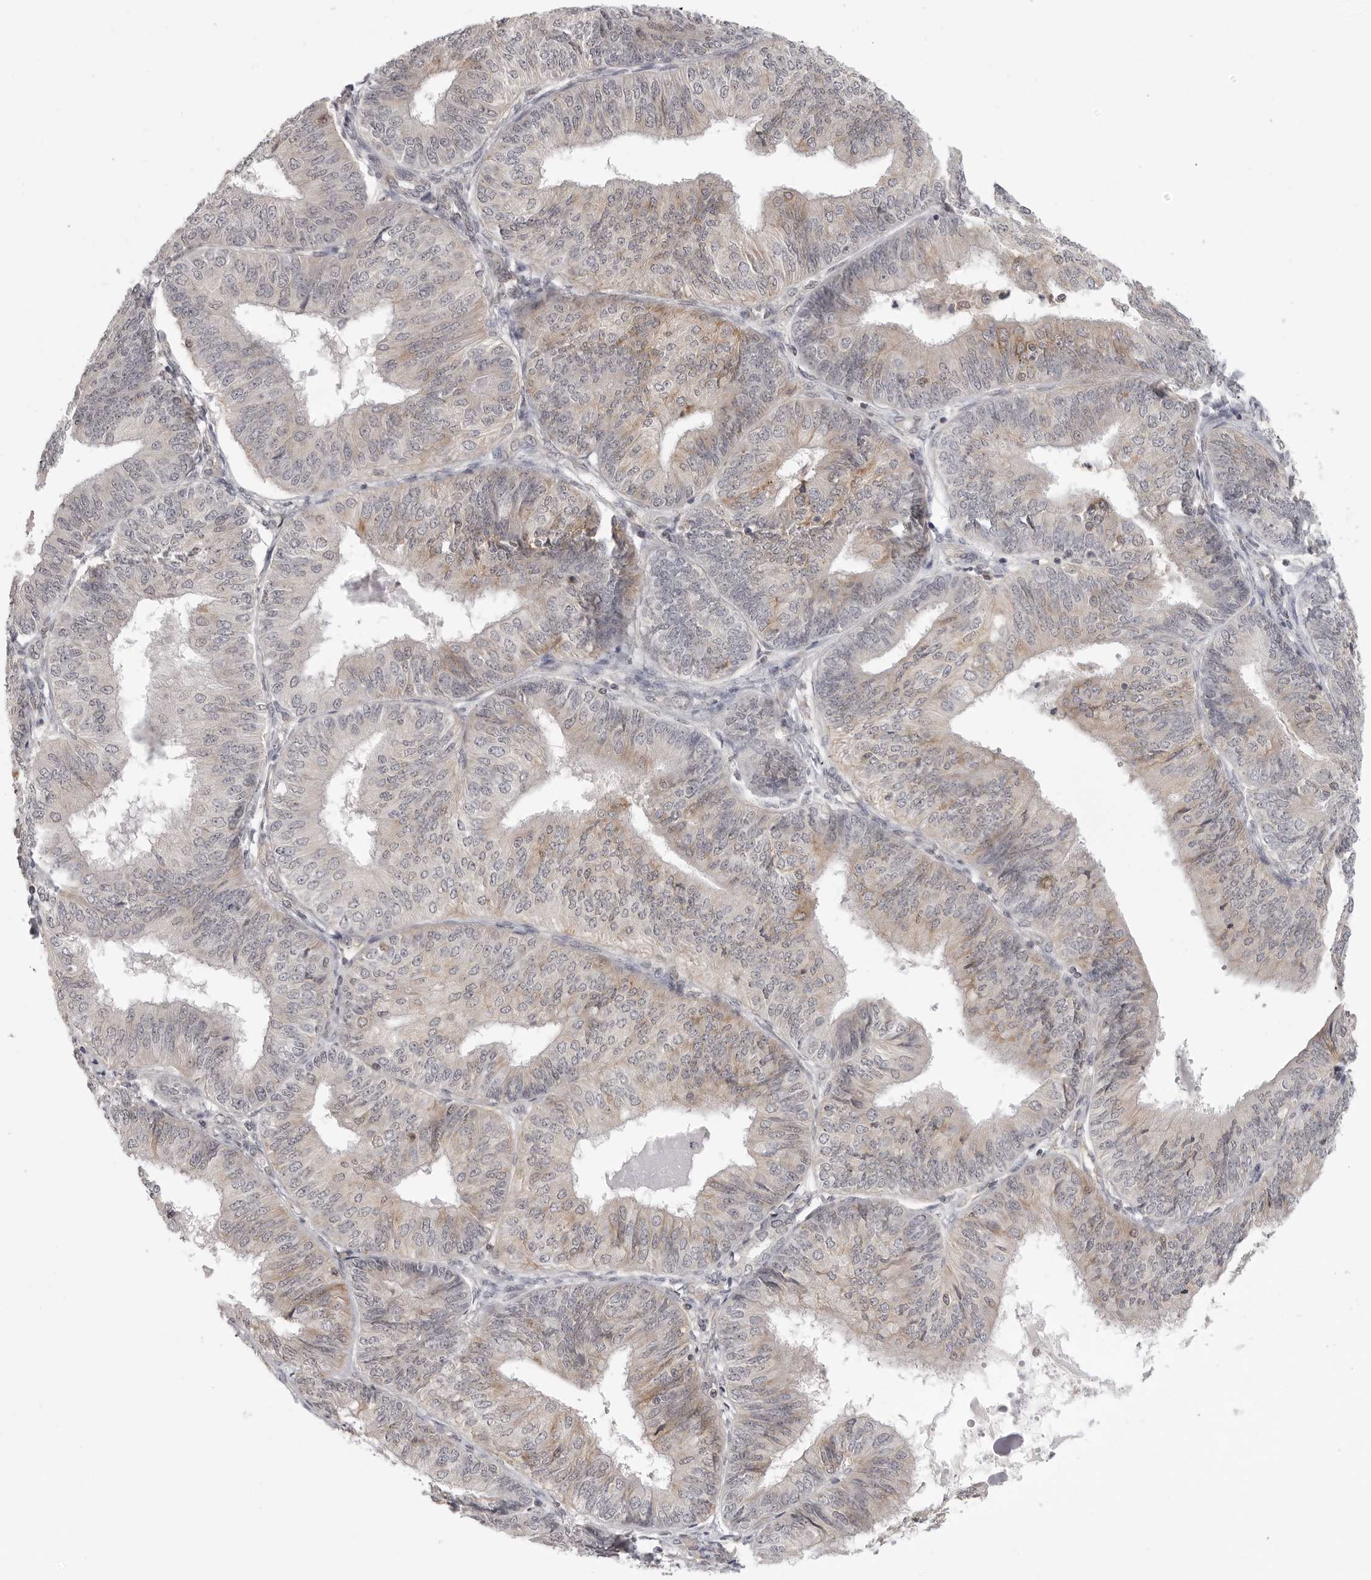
{"staining": {"intensity": "weak", "quantity": "<25%", "location": "cytoplasmic/membranous"}, "tissue": "endometrial cancer", "cell_type": "Tumor cells", "image_type": "cancer", "snomed": [{"axis": "morphology", "description": "Adenocarcinoma, NOS"}, {"axis": "topography", "description": "Endometrium"}], "caption": "This histopathology image is of adenocarcinoma (endometrial) stained with IHC to label a protein in brown with the nuclei are counter-stained blue. There is no expression in tumor cells.", "gene": "IFNGR1", "patient": {"sex": "female", "age": 58}}